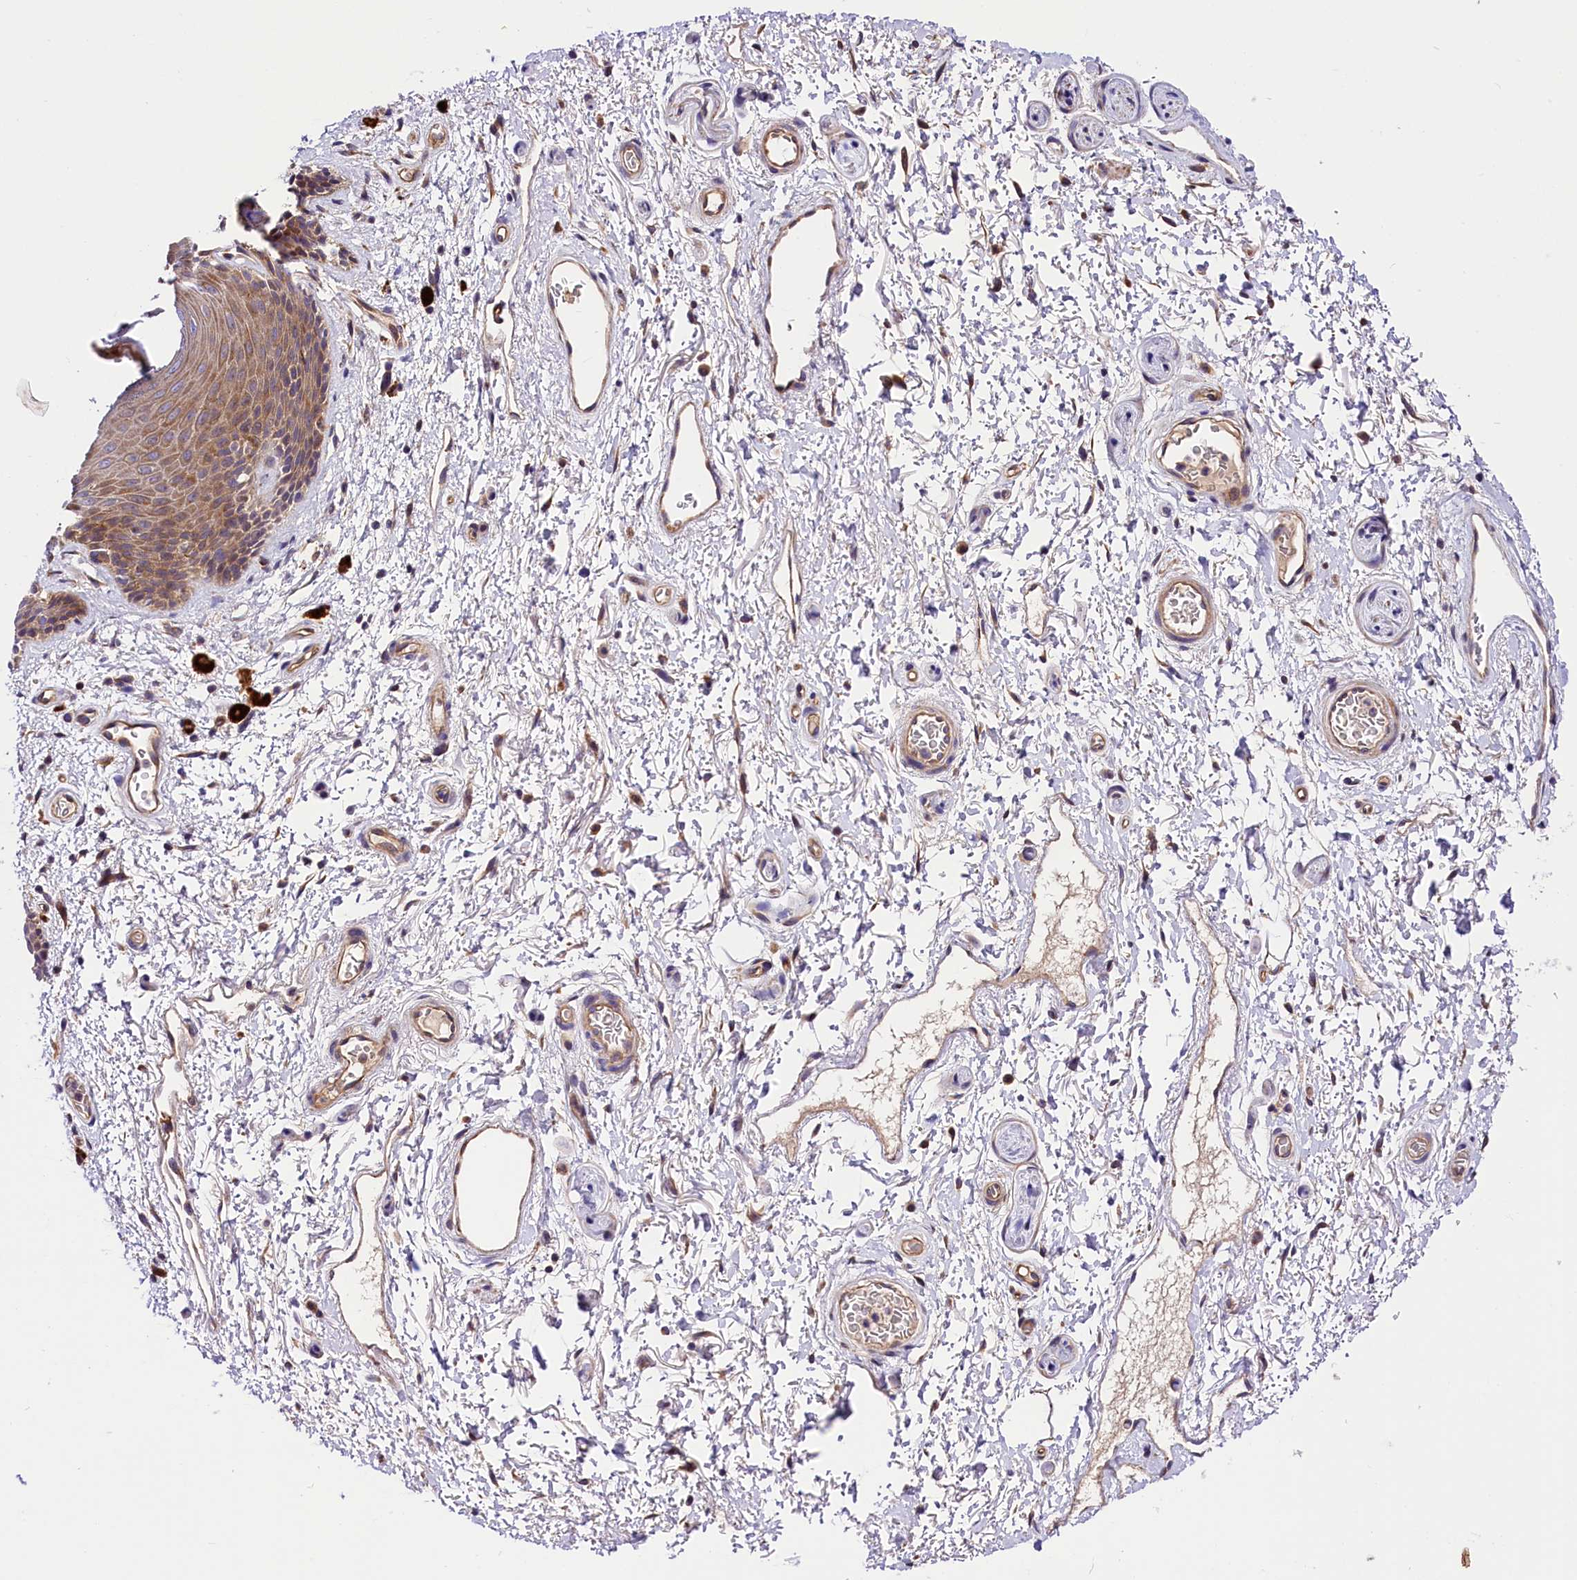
{"staining": {"intensity": "moderate", "quantity": ">75%", "location": "cytoplasmic/membranous"}, "tissue": "skin", "cell_type": "Epidermal cells", "image_type": "normal", "snomed": [{"axis": "morphology", "description": "Normal tissue, NOS"}, {"axis": "topography", "description": "Anal"}], "caption": "The micrograph shows staining of normal skin, revealing moderate cytoplasmic/membranous protein expression (brown color) within epidermal cells.", "gene": "ARMC6", "patient": {"sex": "female", "age": 46}}